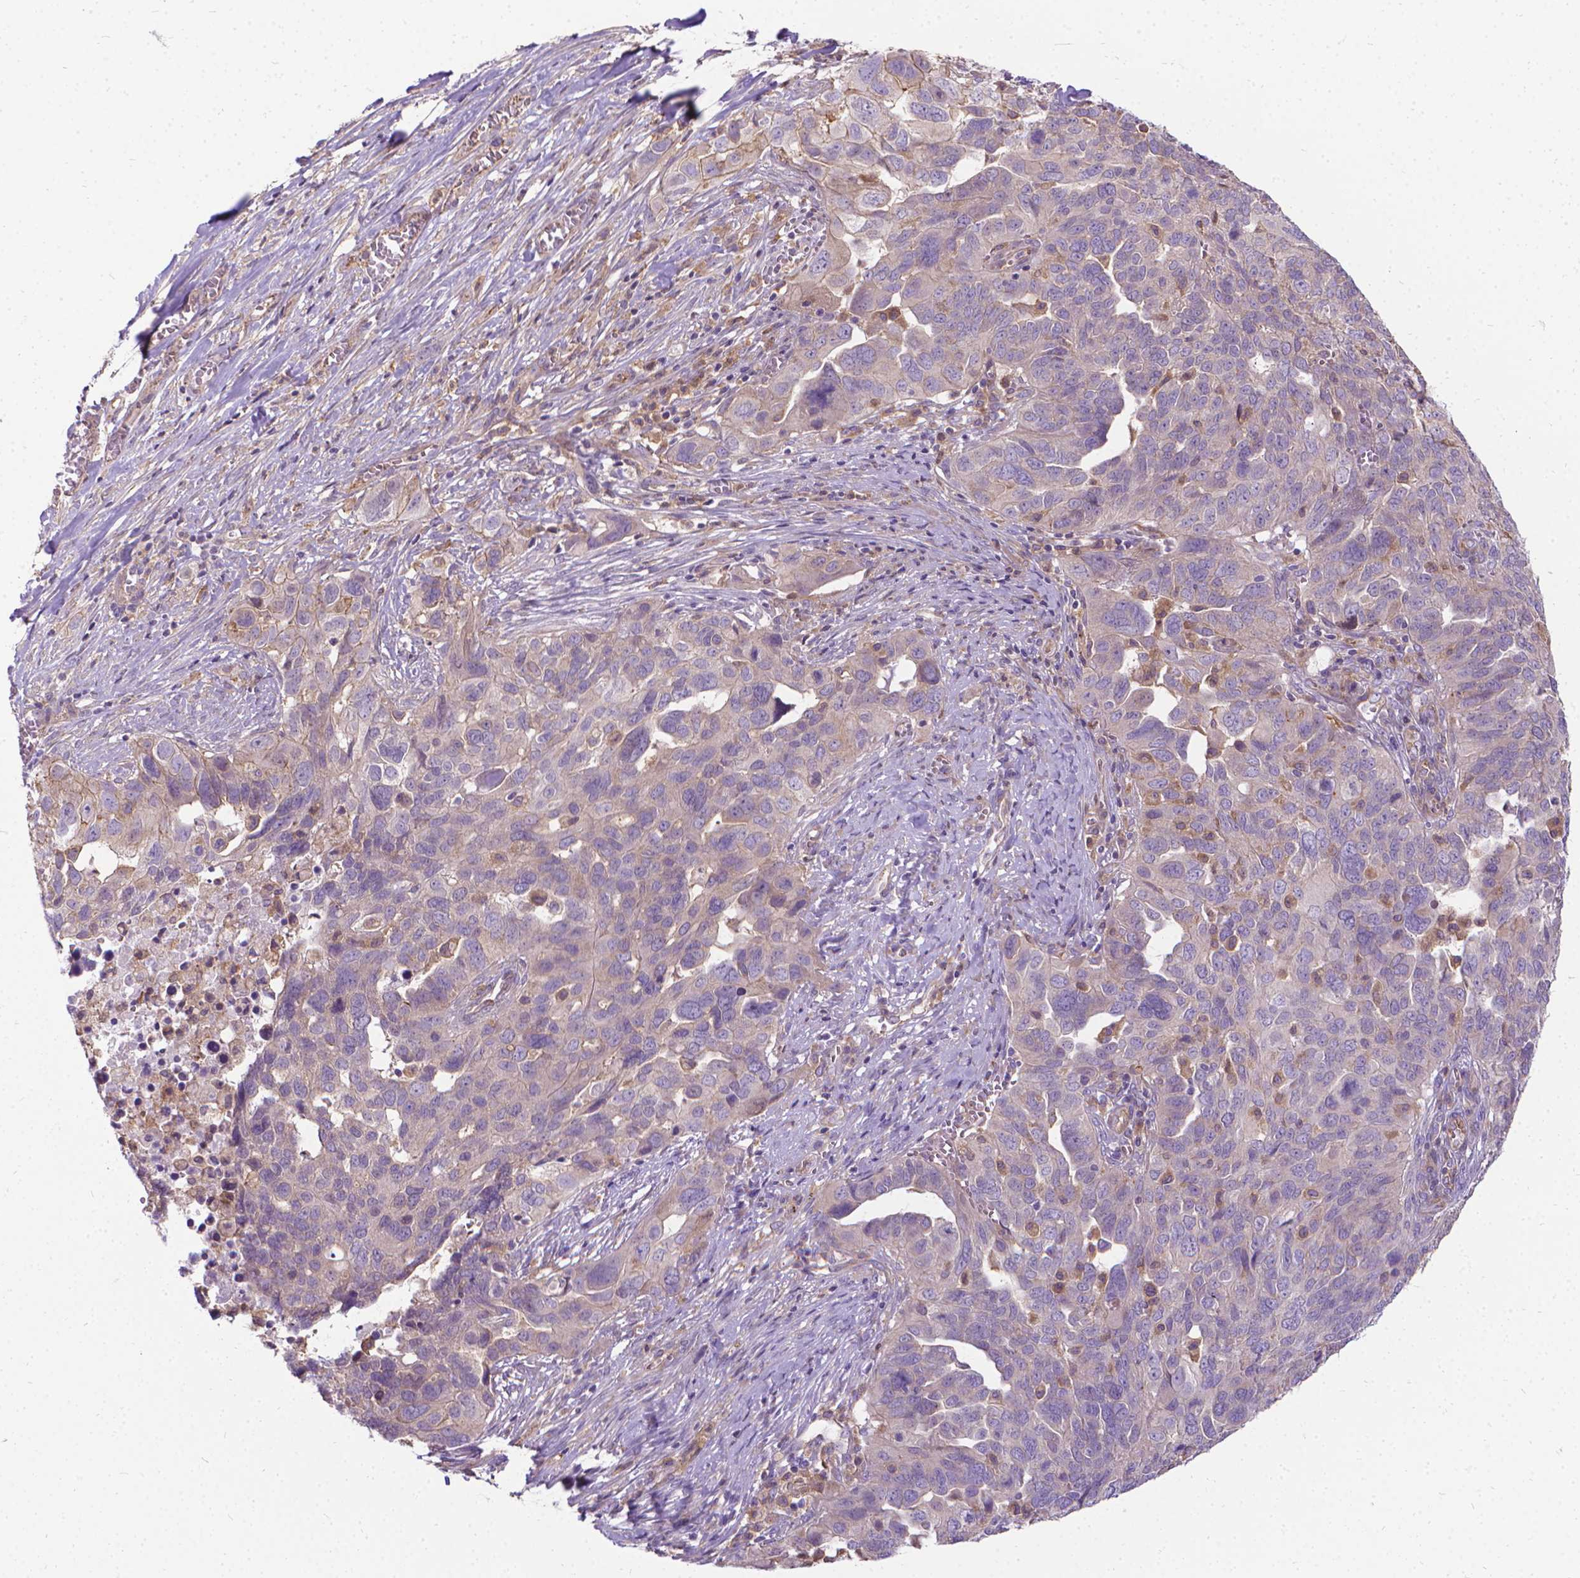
{"staining": {"intensity": "negative", "quantity": "none", "location": "none"}, "tissue": "ovarian cancer", "cell_type": "Tumor cells", "image_type": "cancer", "snomed": [{"axis": "morphology", "description": "Carcinoma, endometroid"}, {"axis": "topography", "description": "Soft tissue"}, {"axis": "topography", "description": "Ovary"}], "caption": "This is a image of IHC staining of endometroid carcinoma (ovarian), which shows no expression in tumor cells. (Stains: DAB immunohistochemistry with hematoxylin counter stain, Microscopy: brightfield microscopy at high magnification).", "gene": "CFAP299", "patient": {"sex": "female", "age": 52}}